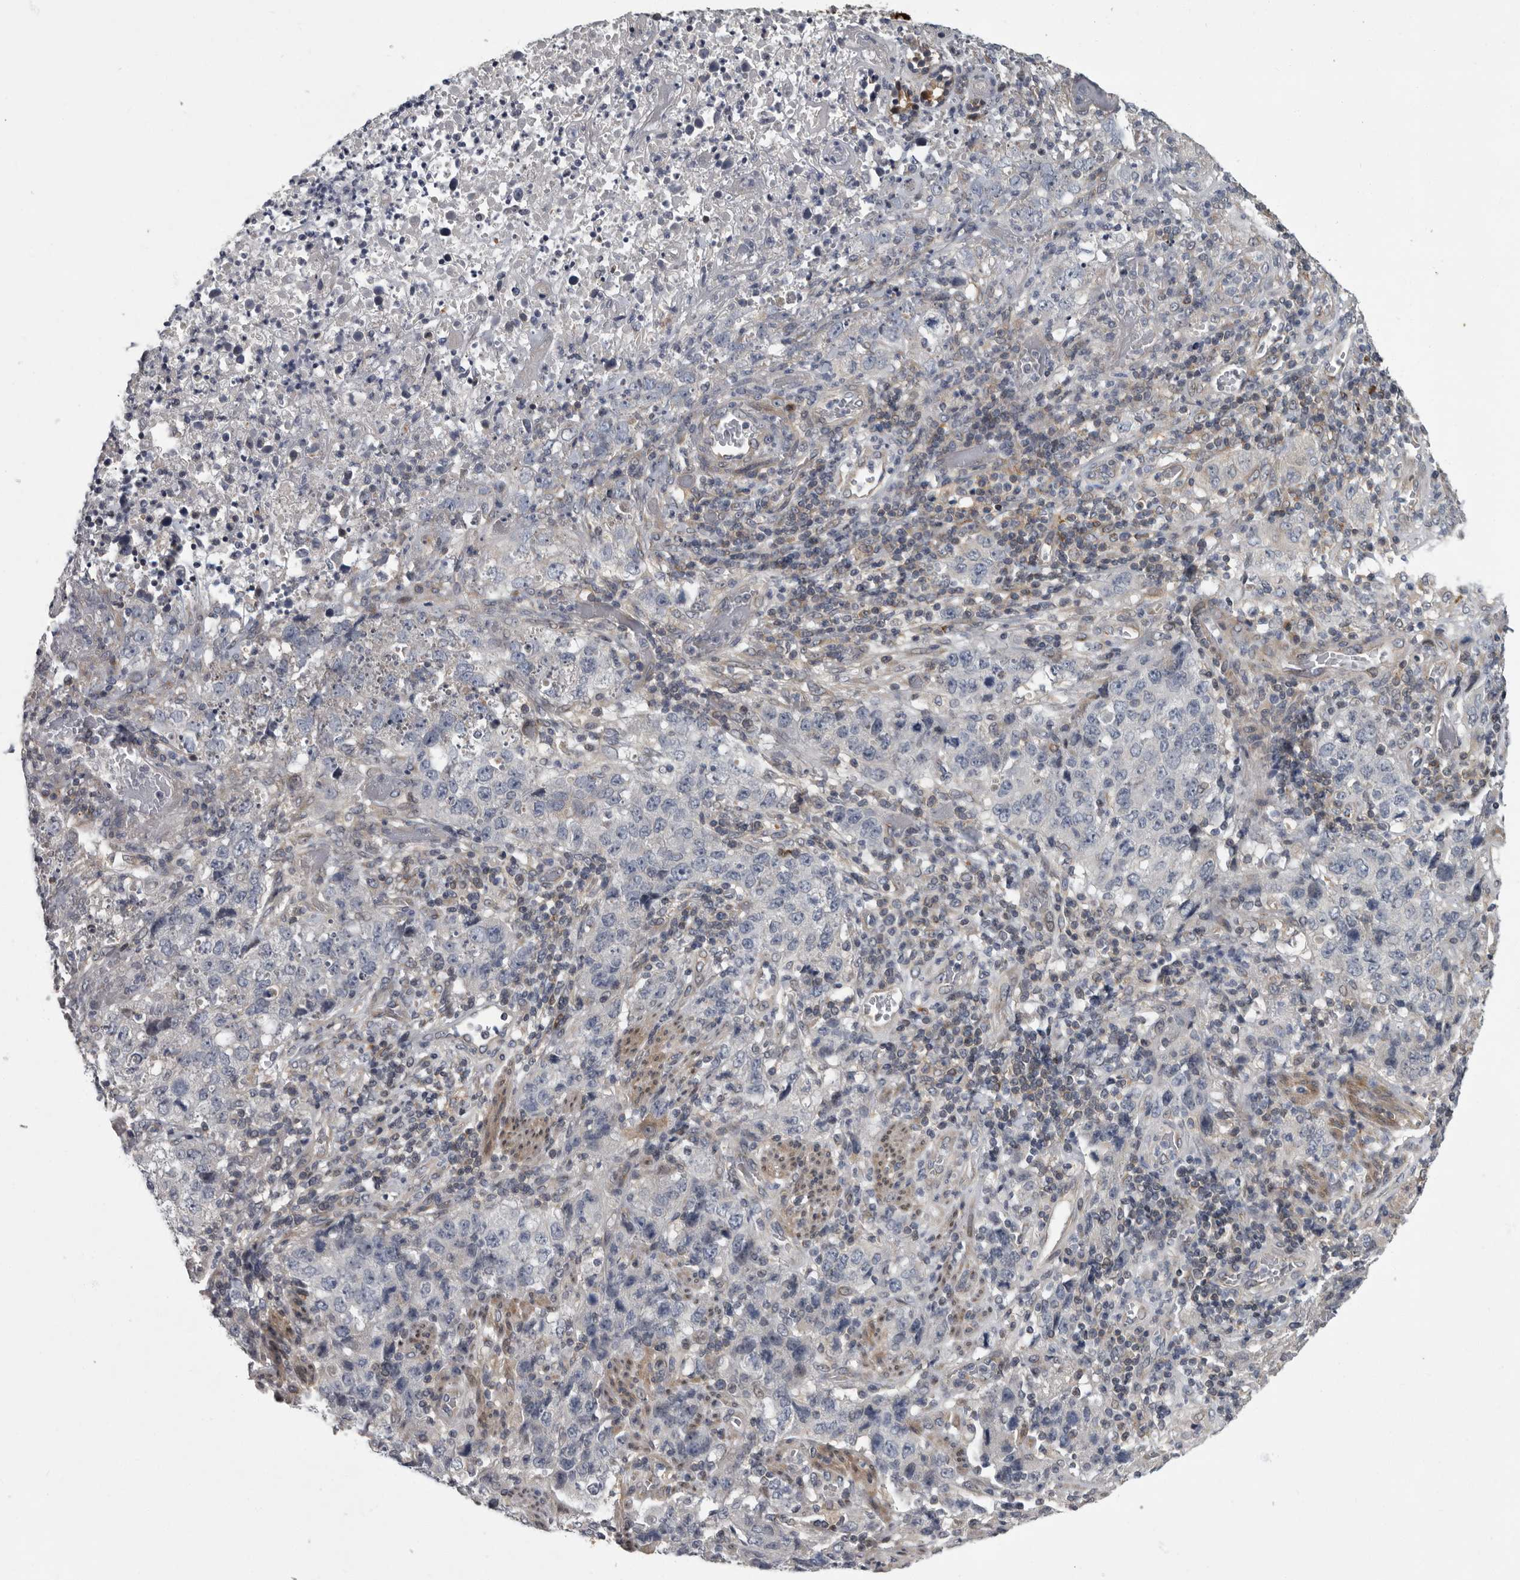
{"staining": {"intensity": "negative", "quantity": "none", "location": "none"}, "tissue": "stomach cancer", "cell_type": "Tumor cells", "image_type": "cancer", "snomed": [{"axis": "morphology", "description": "Adenocarcinoma, NOS"}, {"axis": "topography", "description": "Stomach"}], "caption": "This is an IHC histopathology image of human adenocarcinoma (stomach). There is no expression in tumor cells.", "gene": "PDE7A", "patient": {"sex": "male", "age": 48}}